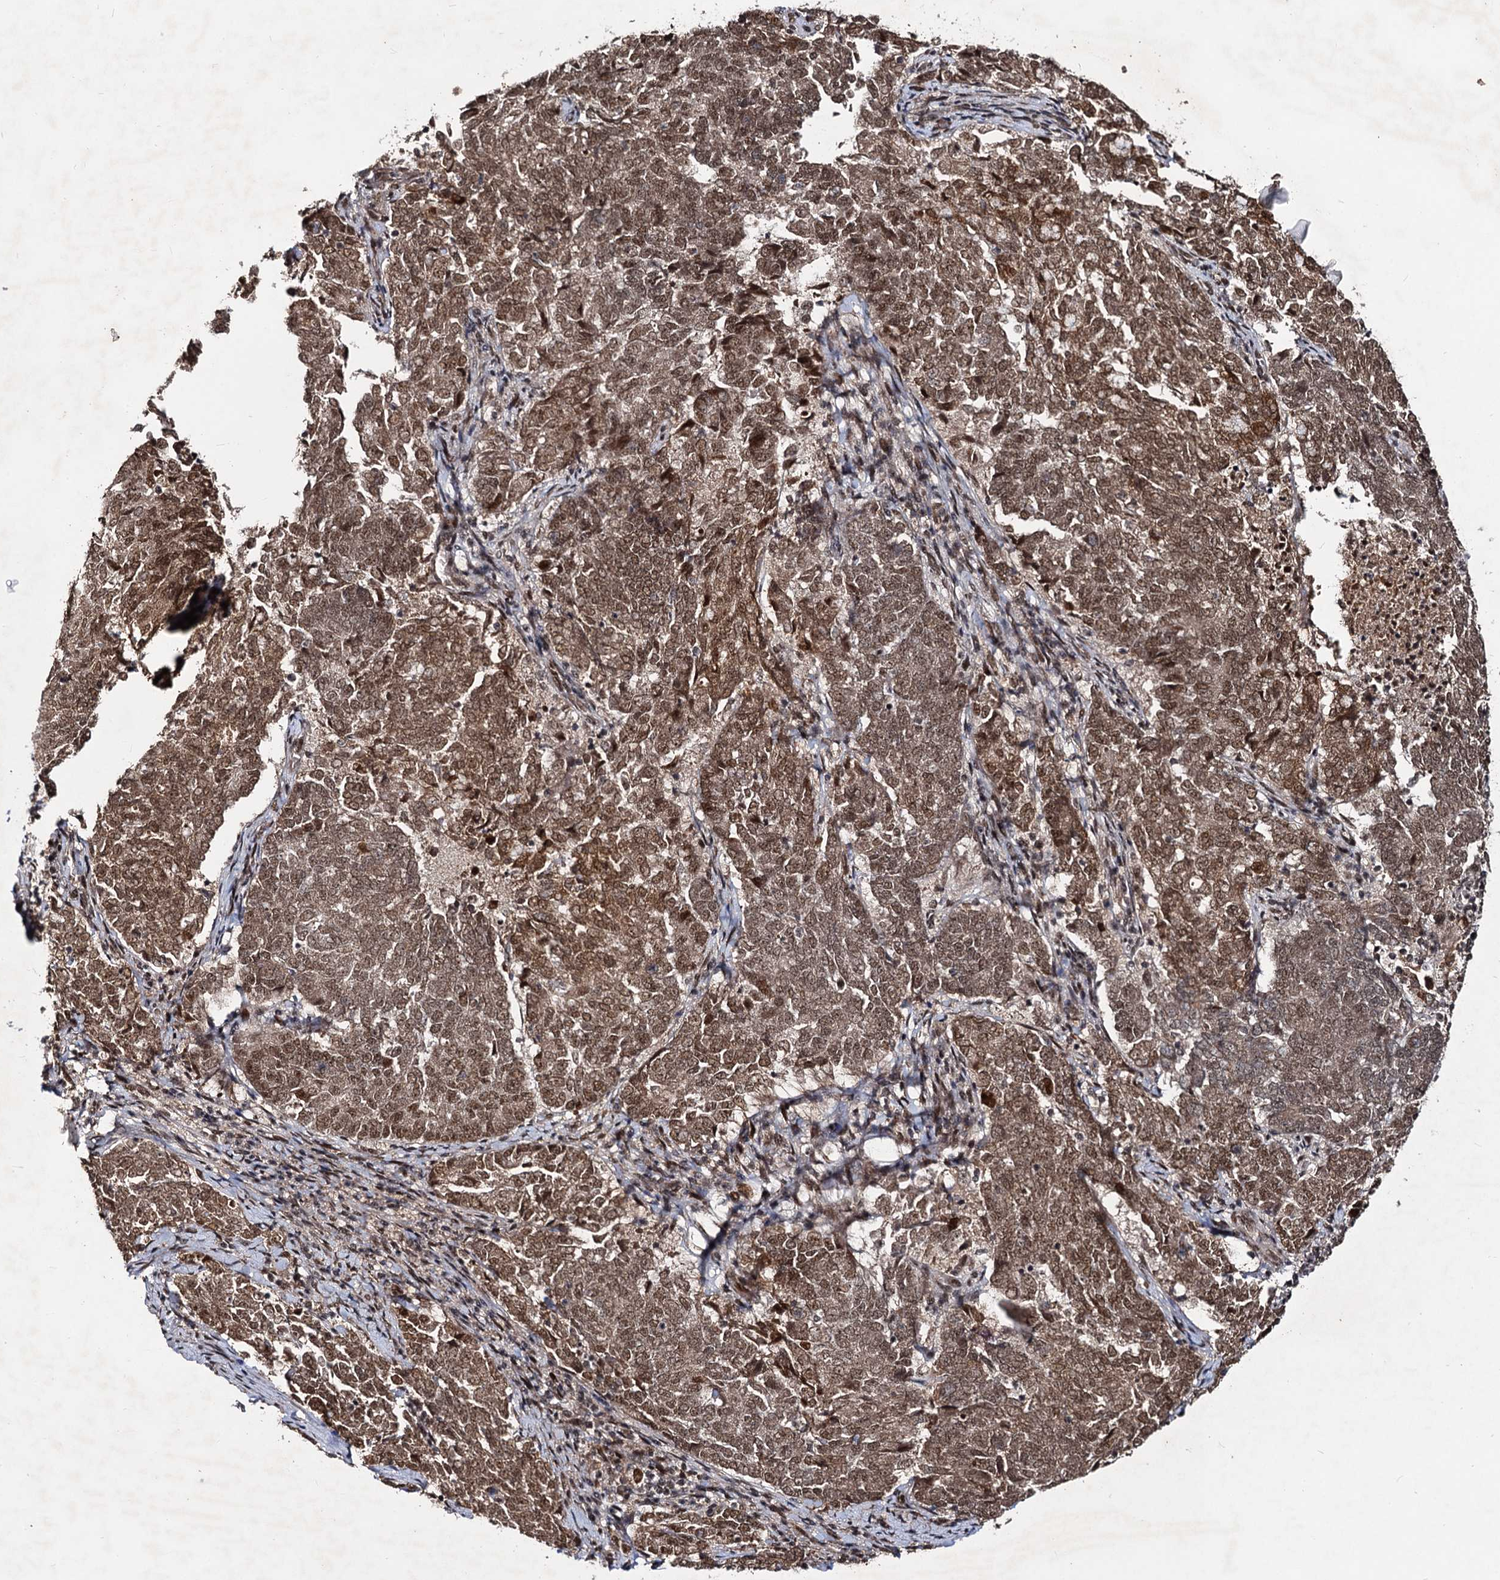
{"staining": {"intensity": "moderate", "quantity": ">75%", "location": "cytoplasmic/membranous,nuclear"}, "tissue": "endometrial cancer", "cell_type": "Tumor cells", "image_type": "cancer", "snomed": [{"axis": "morphology", "description": "Adenocarcinoma, NOS"}, {"axis": "topography", "description": "Endometrium"}], "caption": "Protein staining displays moderate cytoplasmic/membranous and nuclear staining in about >75% of tumor cells in endometrial adenocarcinoma.", "gene": "SFSWAP", "patient": {"sex": "female", "age": 80}}